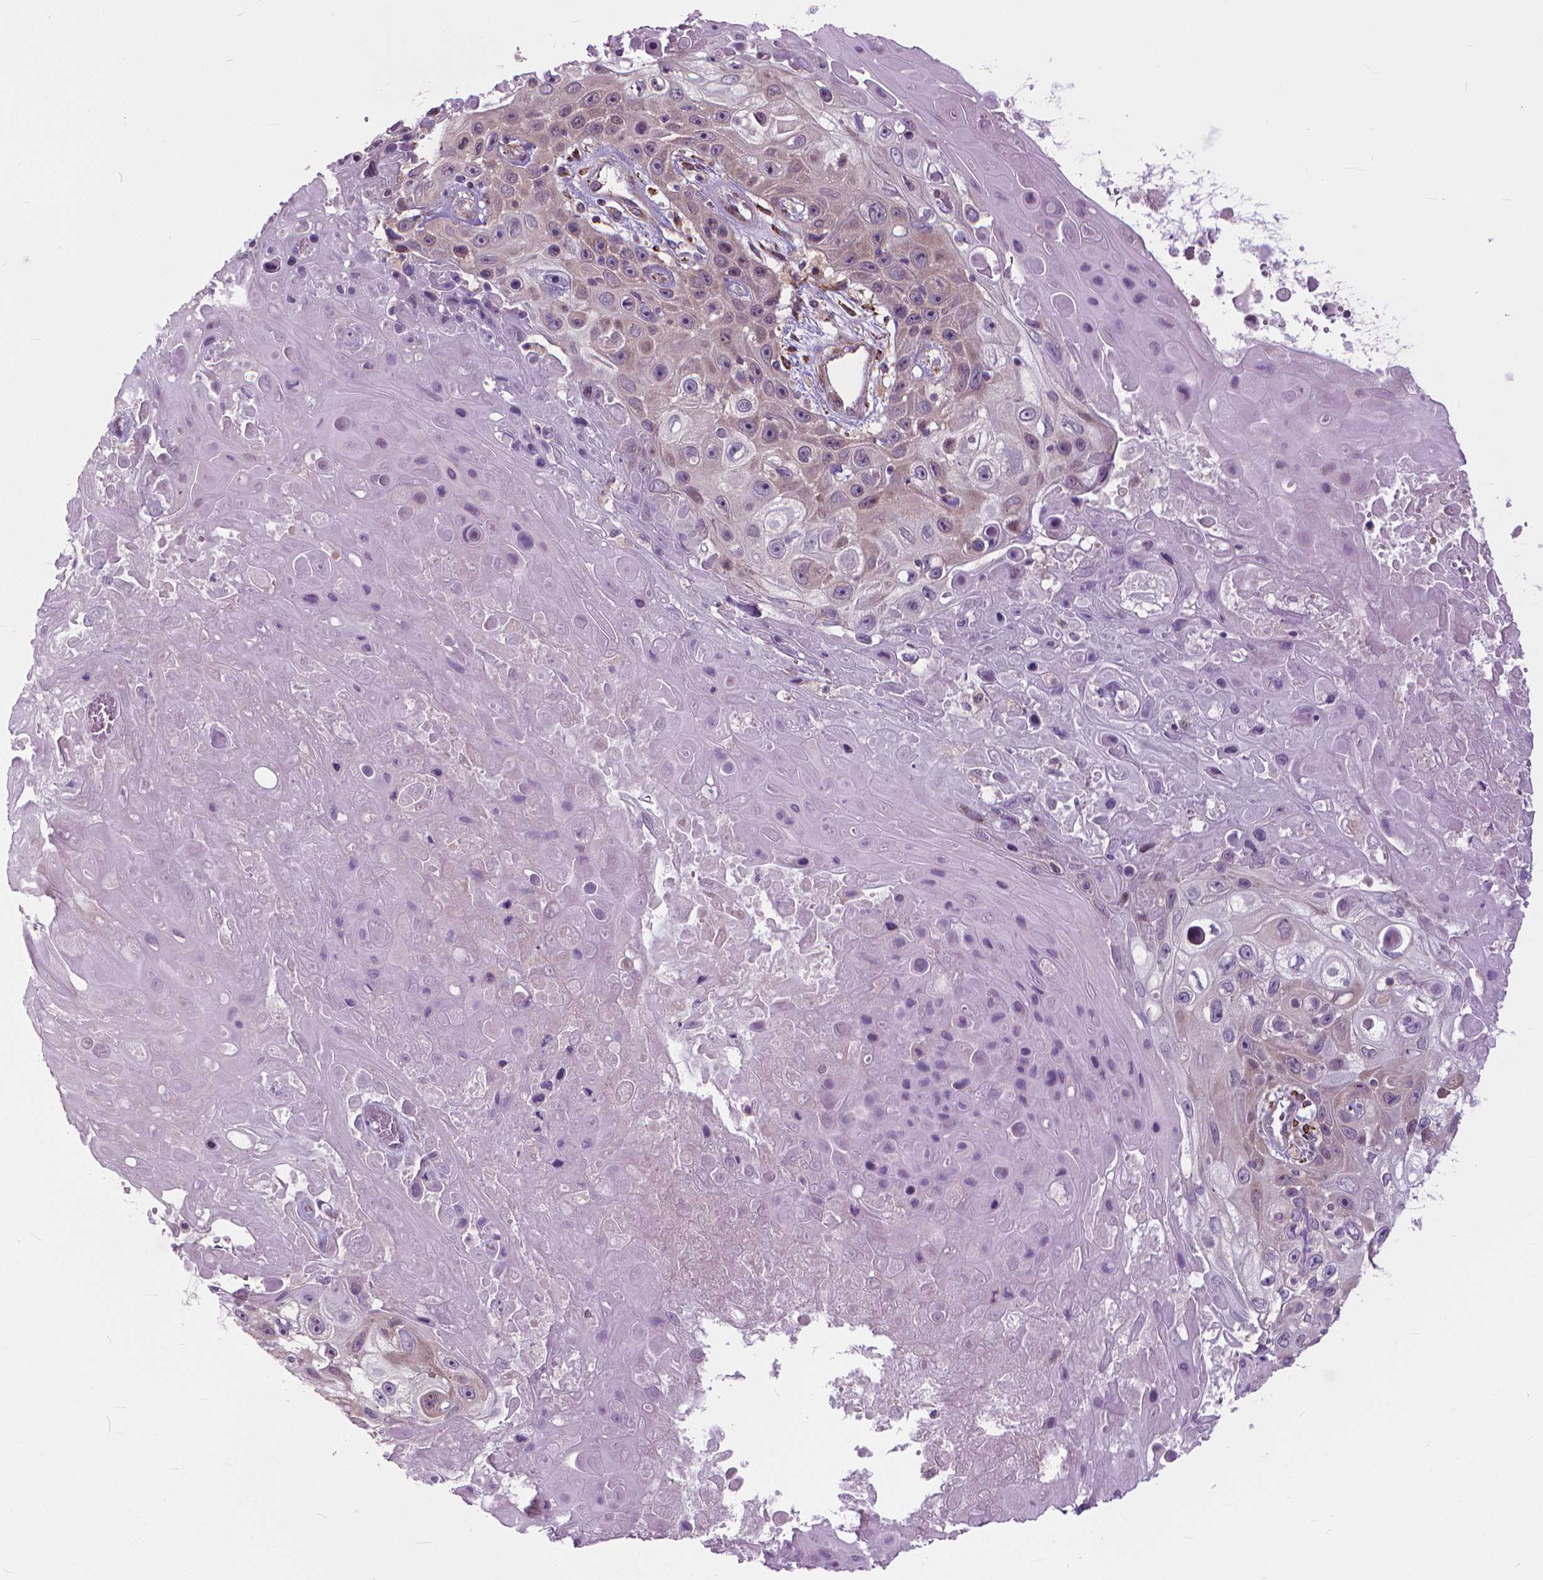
{"staining": {"intensity": "weak", "quantity": "<25%", "location": "cytoplasmic/membranous"}, "tissue": "skin cancer", "cell_type": "Tumor cells", "image_type": "cancer", "snomed": [{"axis": "morphology", "description": "Squamous cell carcinoma, NOS"}, {"axis": "topography", "description": "Skin"}], "caption": "This photomicrograph is of skin cancer (squamous cell carcinoma) stained with immunohistochemistry to label a protein in brown with the nuclei are counter-stained blue. There is no positivity in tumor cells. (Brightfield microscopy of DAB immunohistochemistry at high magnification).", "gene": "NUDT1", "patient": {"sex": "male", "age": 82}}